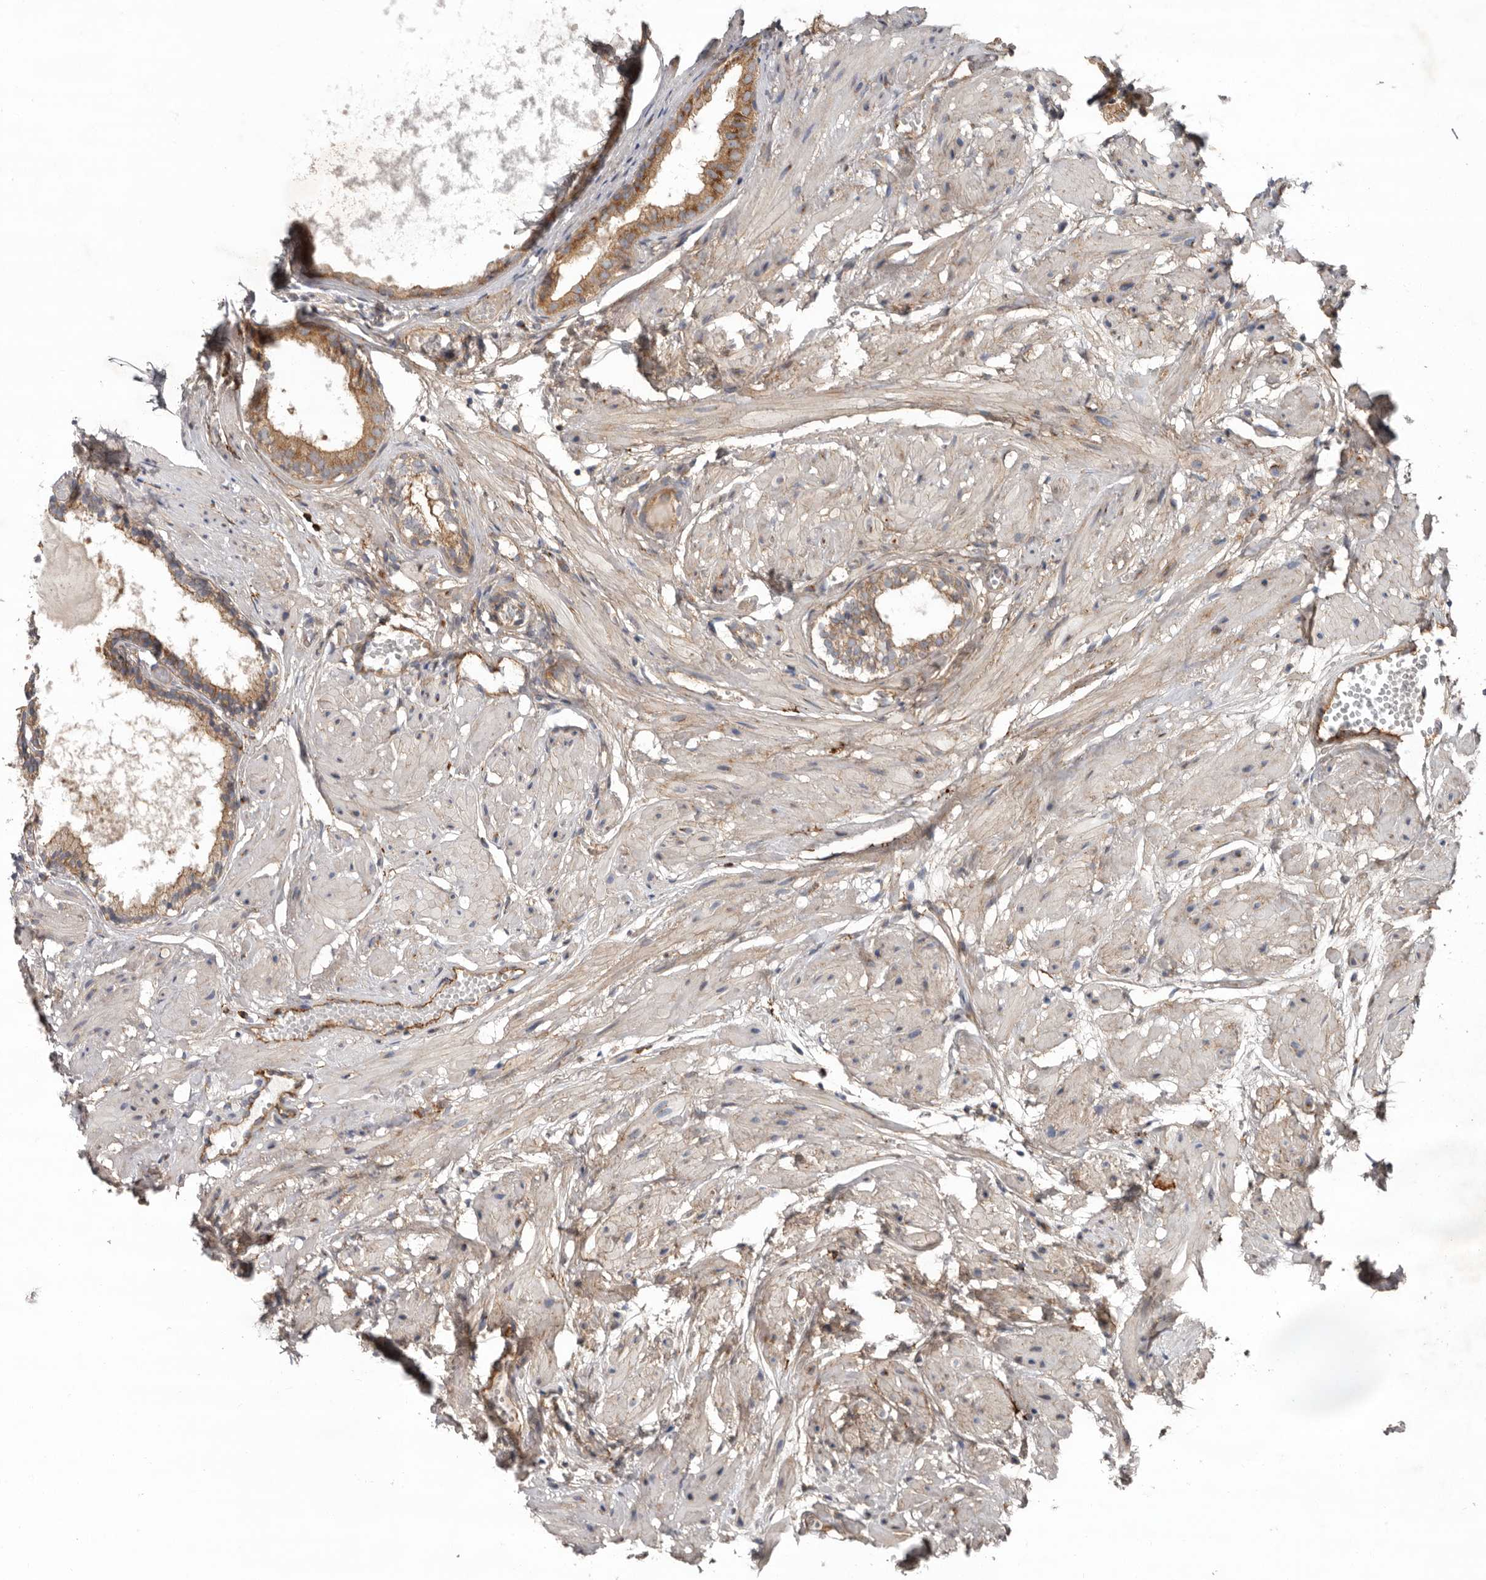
{"staining": {"intensity": "moderate", "quantity": ">75%", "location": "cytoplasmic/membranous"}, "tissue": "prostate cancer", "cell_type": "Tumor cells", "image_type": "cancer", "snomed": [{"axis": "morphology", "description": "Adenocarcinoma, Low grade"}, {"axis": "topography", "description": "Prostate"}], "caption": "High-power microscopy captured an immunohistochemistry micrograph of adenocarcinoma (low-grade) (prostate), revealing moderate cytoplasmic/membranous staining in approximately >75% of tumor cells. (DAB = brown stain, brightfield microscopy at high magnification).", "gene": "LUZP1", "patient": {"sex": "male", "age": 88}}